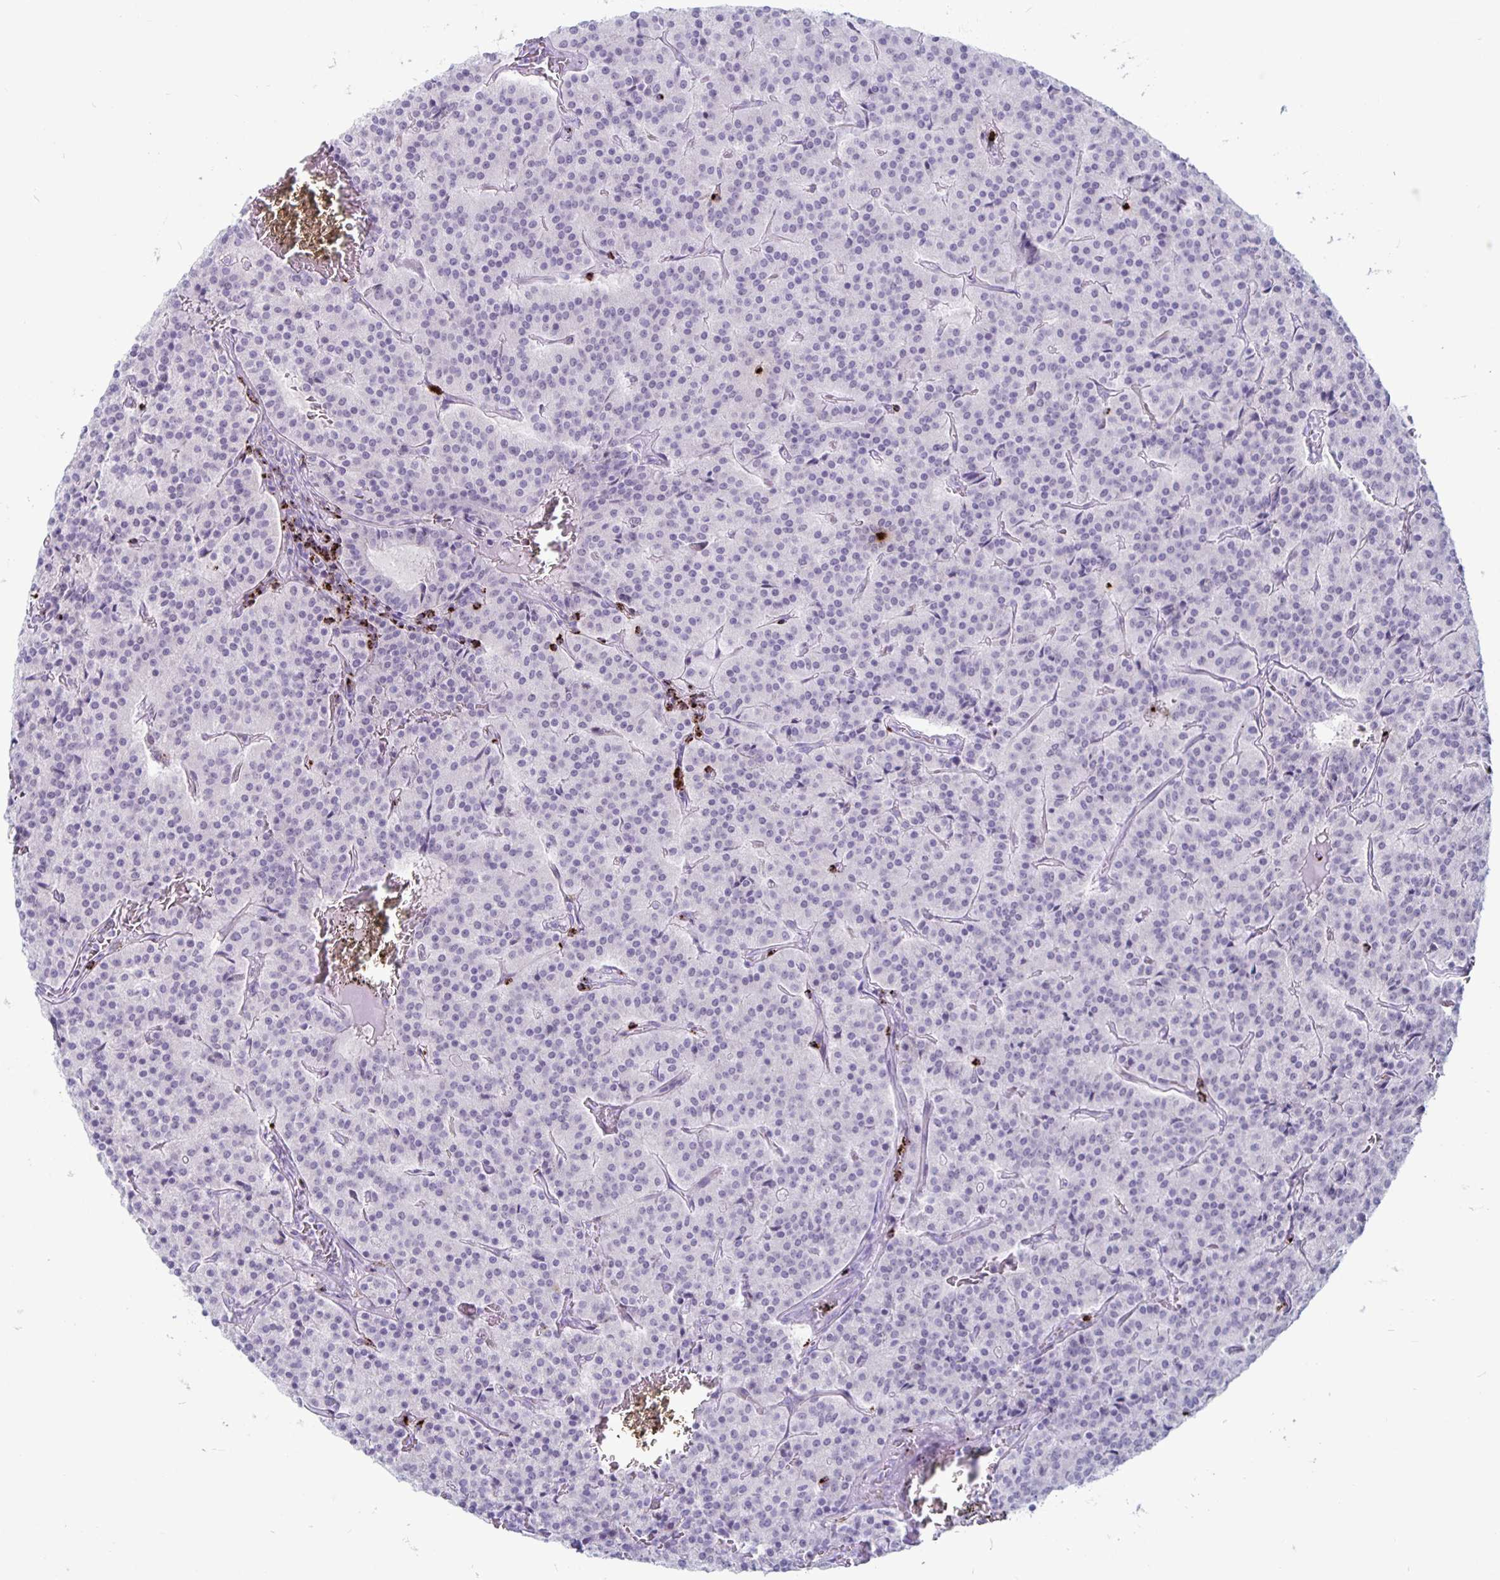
{"staining": {"intensity": "negative", "quantity": "none", "location": "none"}, "tissue": "carcinoid", "cell_type": "Tumor cells", "image_type": "cancer", "snomed": [{"axis": "morphology", "description": "Carcinoid, malignant, NOS"}, {"axis": "topography", "description": "Lung"}], "caption": "Immunohistochemical staining of human carcinoid shows no significant positivity in tumor cells.", "gene": "GZMK", "patient": {"sex": "male", "age": 70}}